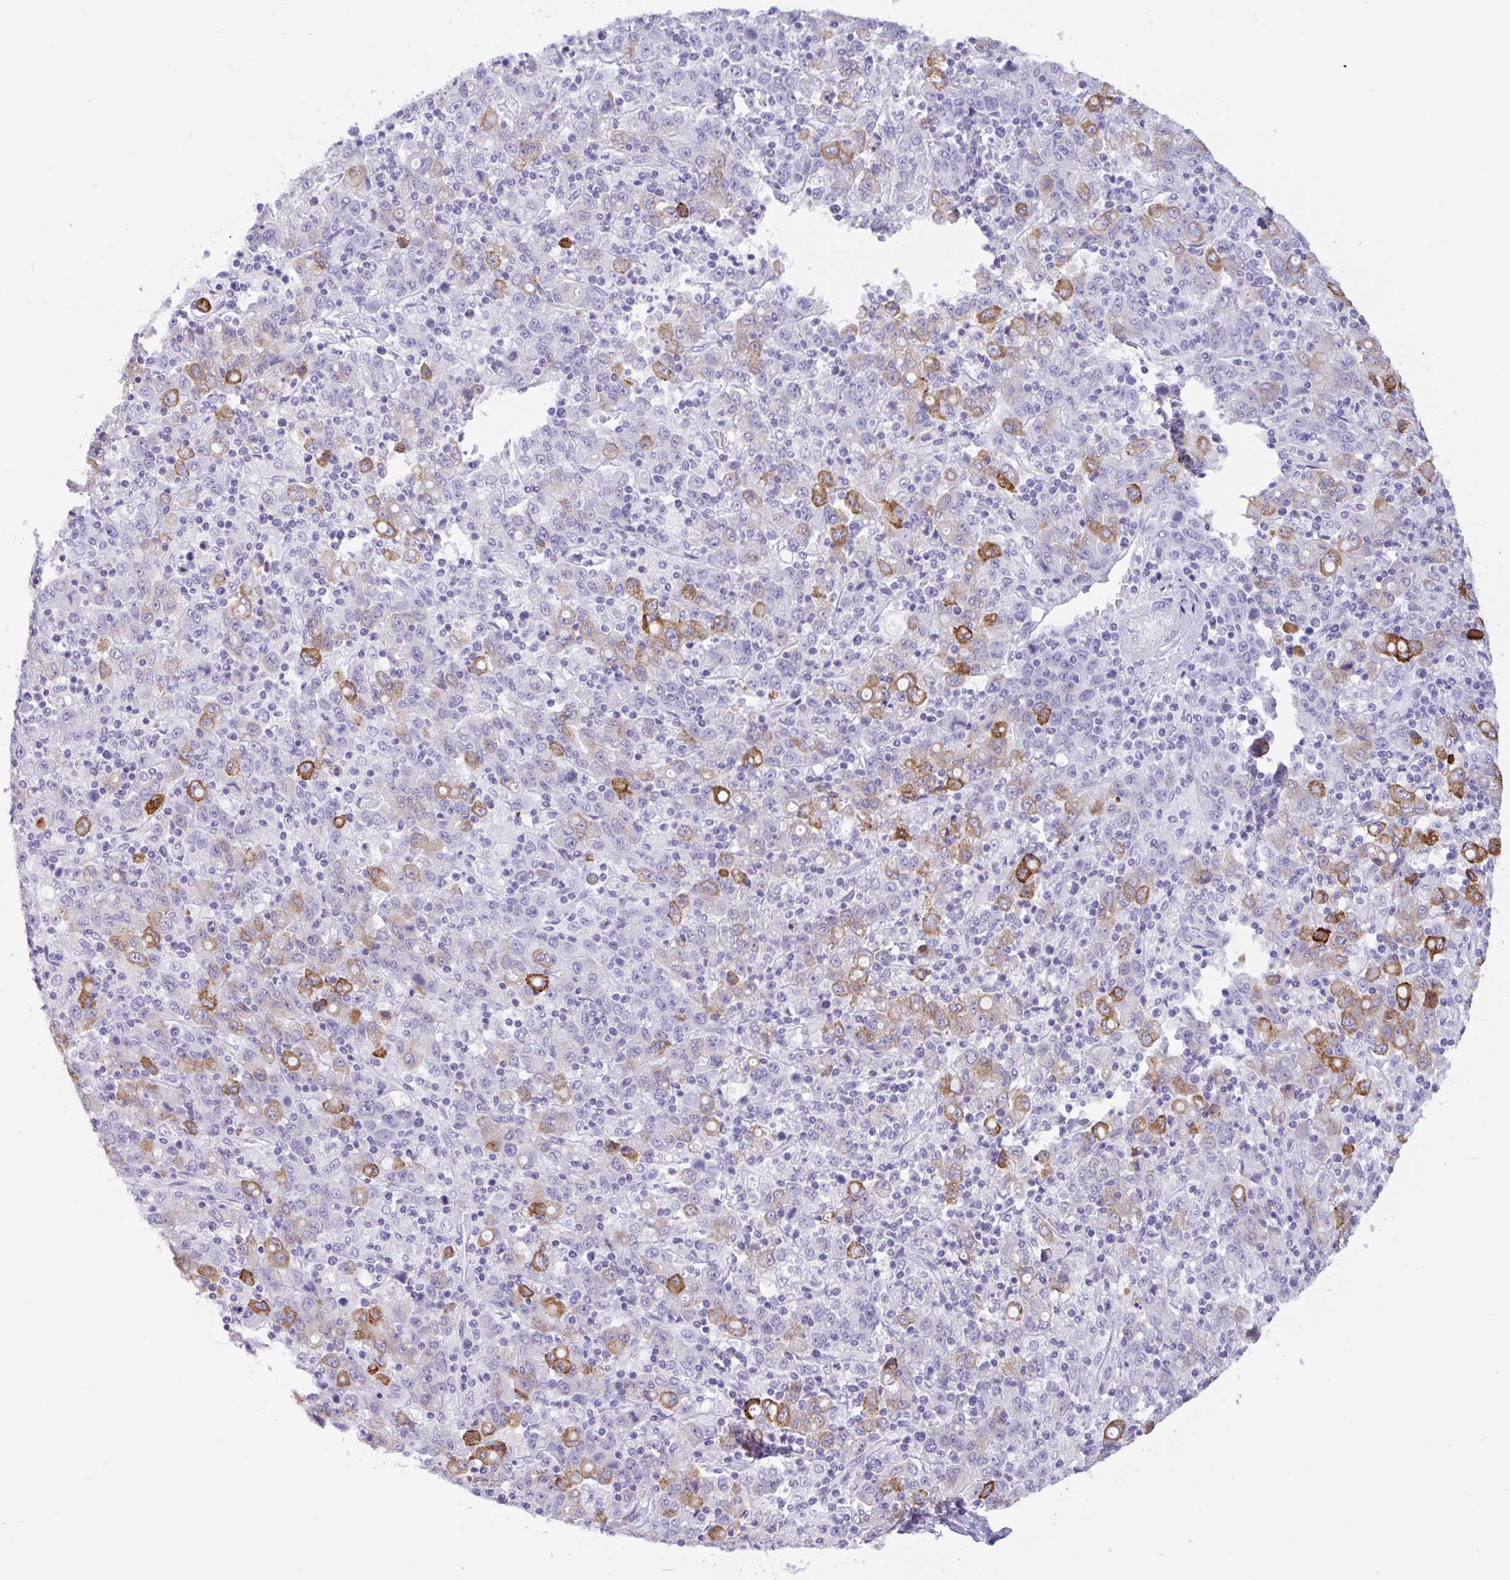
{"staining": {"intensity": "moderate", "quantity": "<25%", "location": "cytoplasmic/membranous"}, "tissue": "stomach cancer", "cell_type": "Tumor cells", "image_type": "cancer", "snomed": [{"axis": "morphology", "description": "Adenocarcinoma, NOS"}, {"axis": "topography", "description": "Stomach, upper"}], "caption": "Immunohistochemistry of stomach adenocarcinoma shows low levels of moderate cytoplasmic/membranous staining in about <25% of tumor cells.", "gene": "CTSE", "patient": {"sex": "male", "age": 69}}